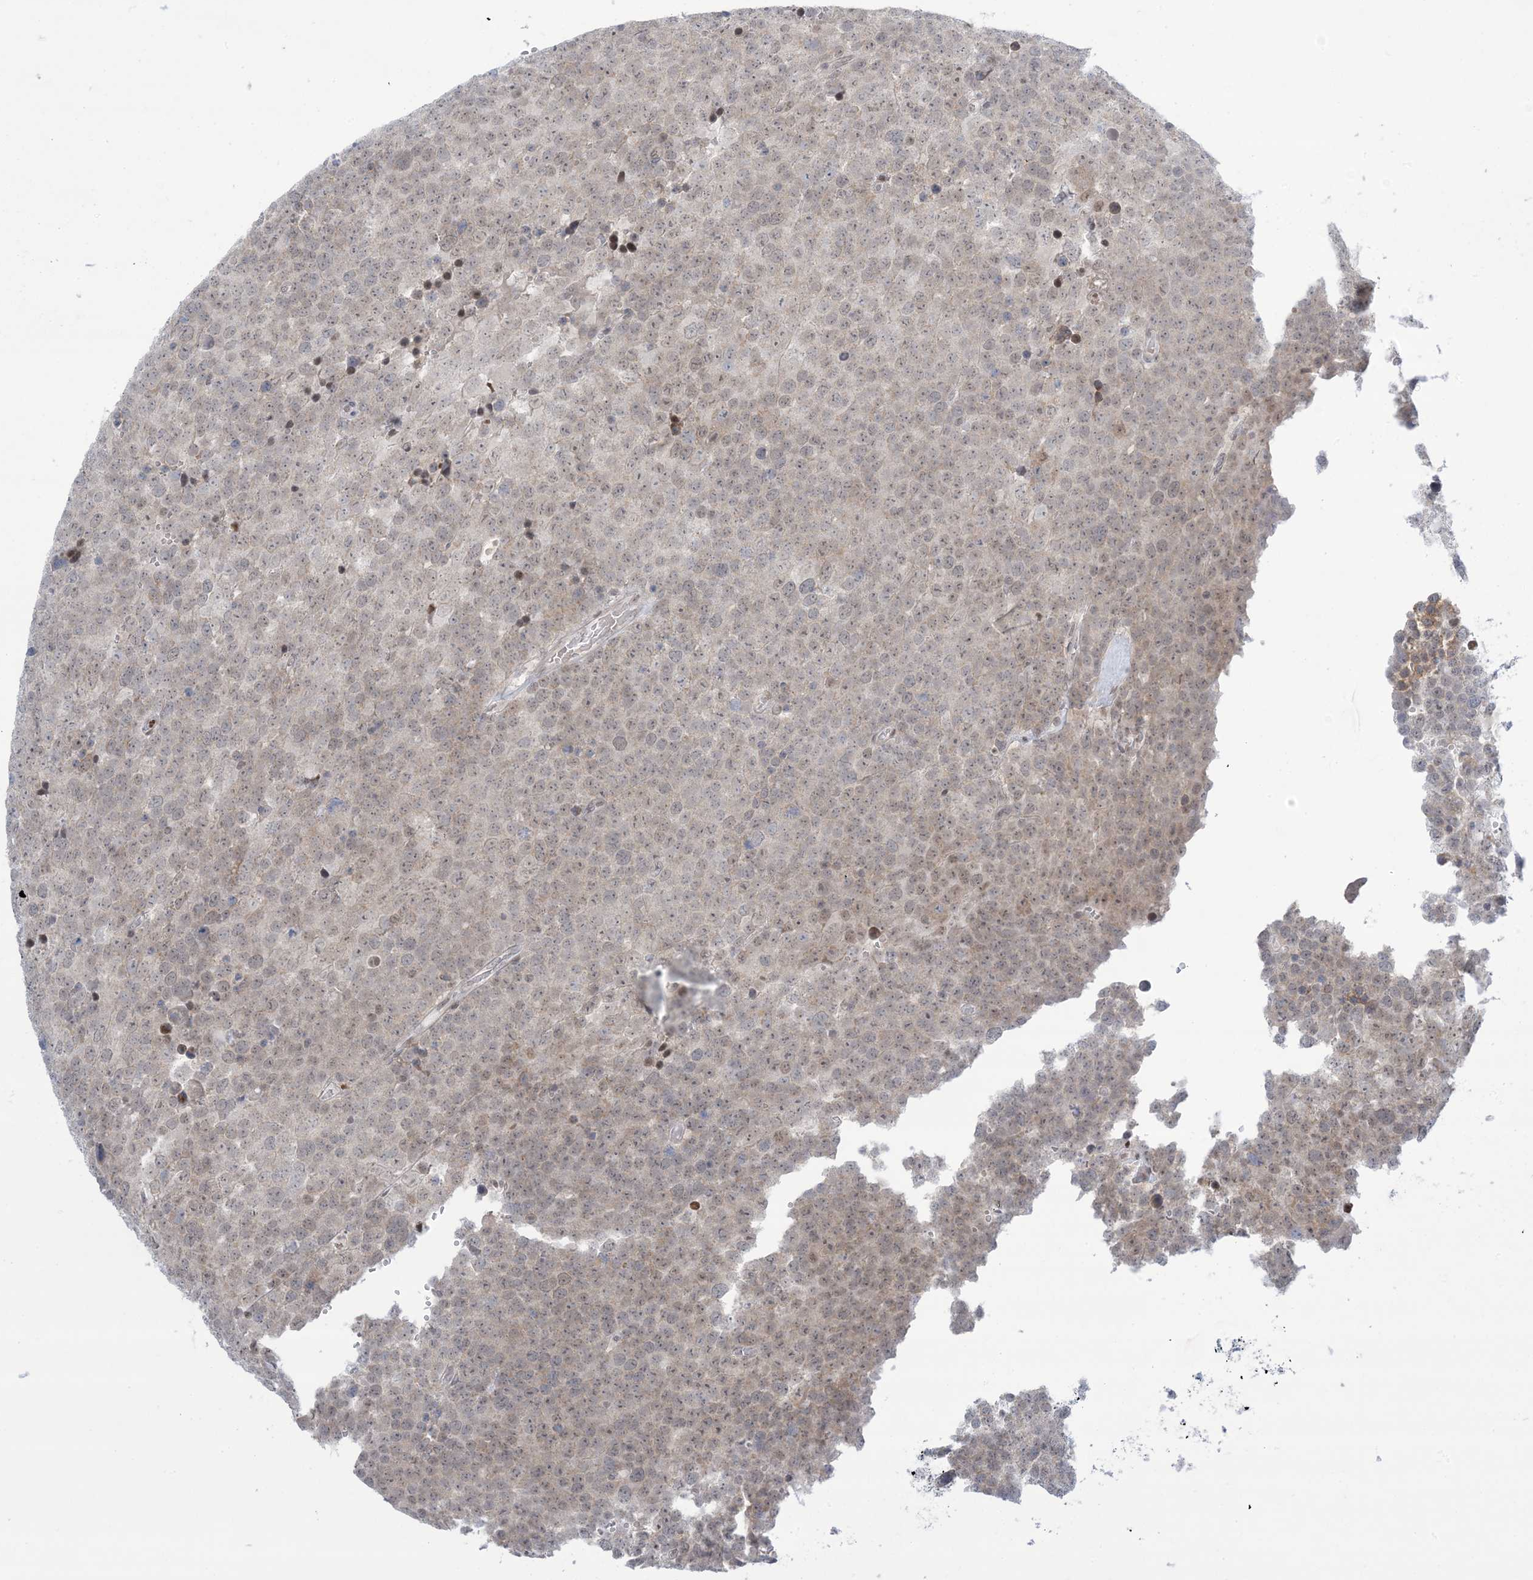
{"staining": {"intensity": "weak", "quantity": "25%-75%", "location": "nuclear"}, "tissue": "testis cancer", "cell_type": "Tumor cells", "image_type": "cancer", "snomed": [{"axis": "morphology", "description": "Seminoma, NOS"}, {"axis": "topography", "description": "Testis"}], "caption": "Seminoma (testis) stained with a brown dye reveals weak nuclear positive positivity in about 25%-75% of tumor cells.", "gene": "TFPT", "patient": {"sex": "male", "age": 71}}